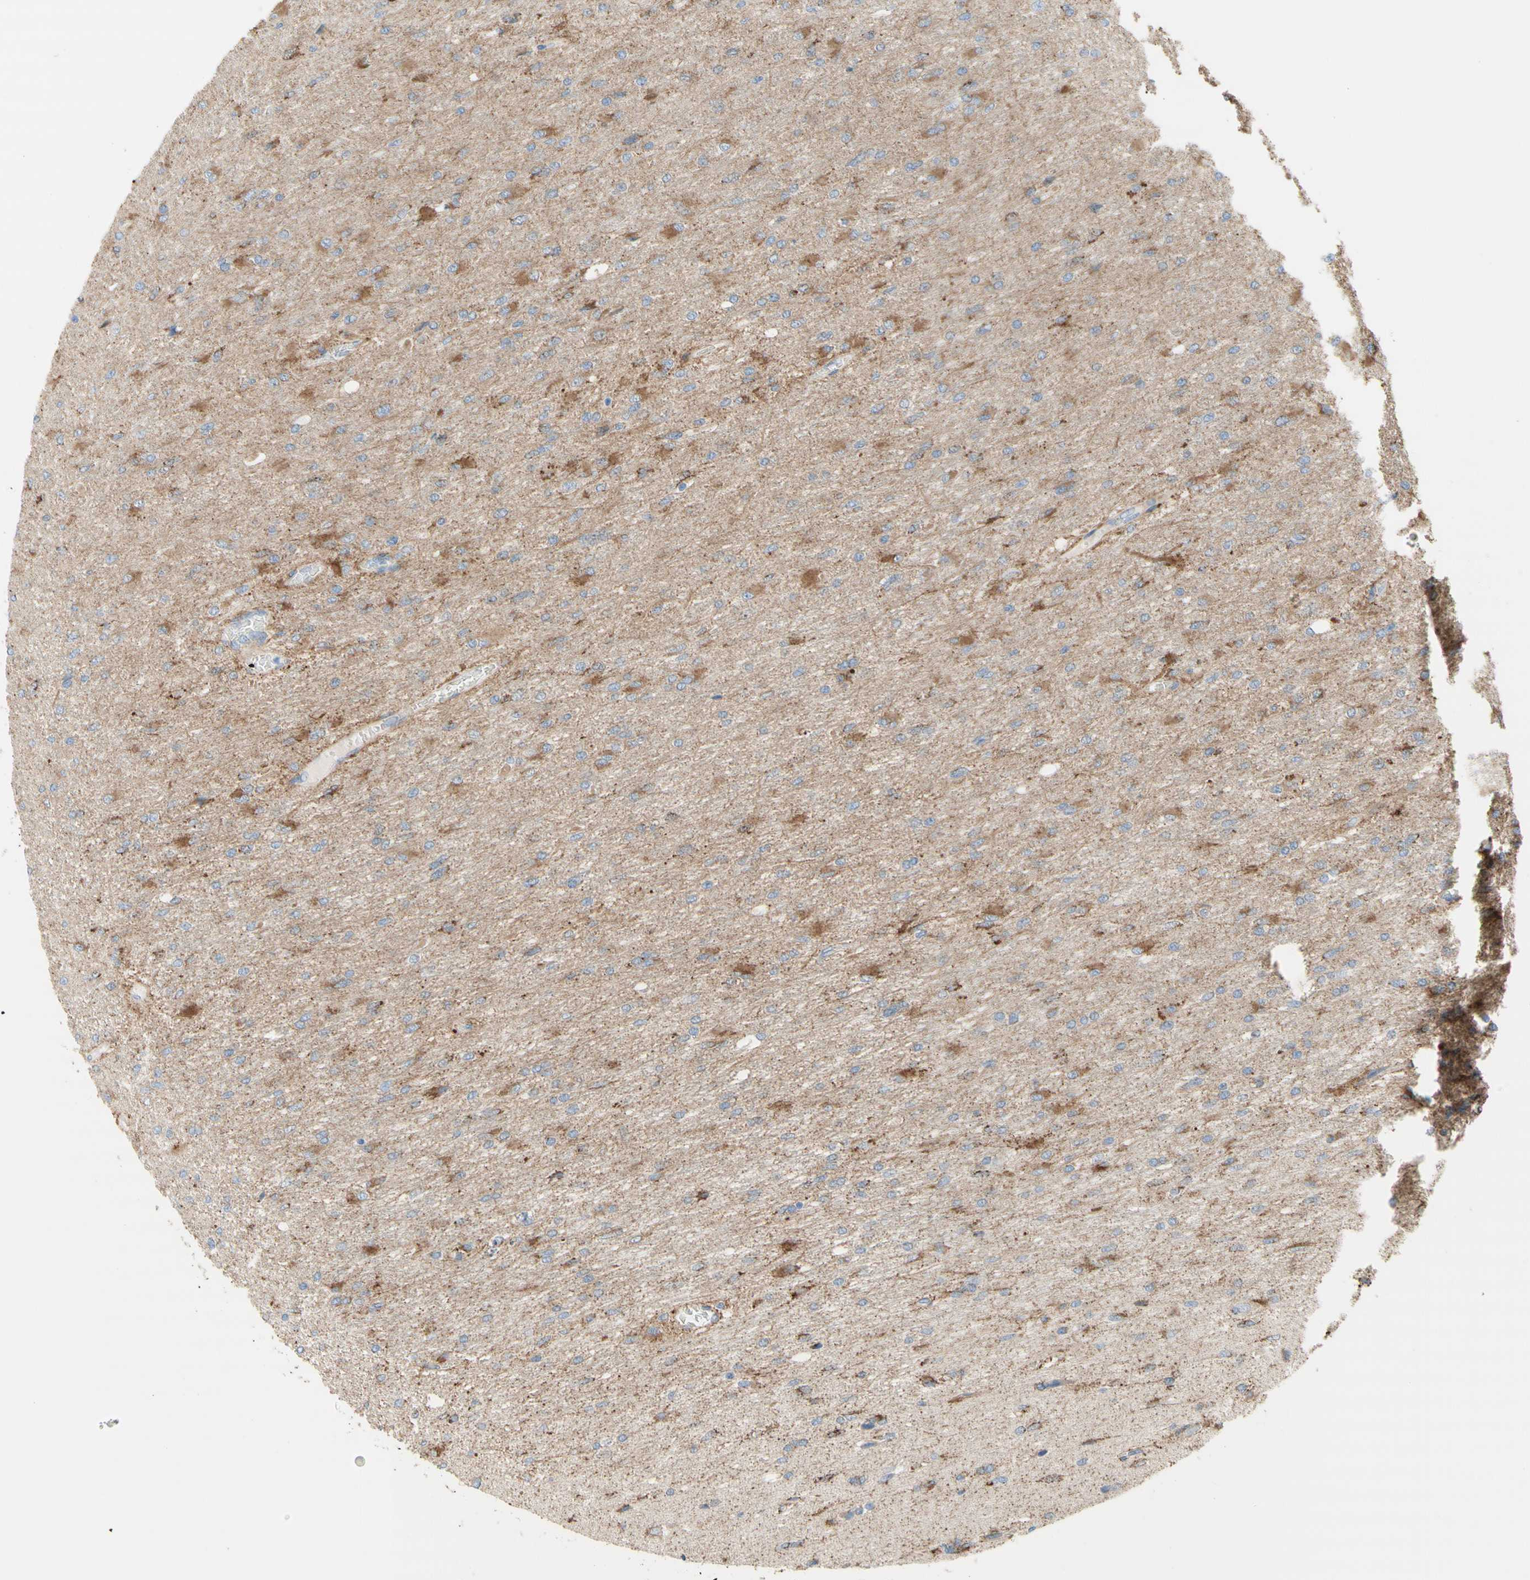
{"staining": {"intensity": "moderate", "quantity": "25%-75%", "location": "cytoplasmic/membranous"}, "tissue": "glioma", "cell_type": "Tumor cells", "image_type": "cancer", "snomed": [{"axis": "morphology", "description": "Glioma, malignant, High grade"}, {"axis": "topography", "description": "Cerebral cortex"}], "caption": "A histopathology image of glioma stained for a protein reveals moderate cytoplasmic/membranous brown staining in tumor cells. The protein of interest is stained brown, and the nuclei are stained in blue (DAB (3,3'-diaminobenzidine) IHC with brightfield microscopy, high magnification).", "gene": "URB2", "patient": {"sex": "female", "age": 36}}